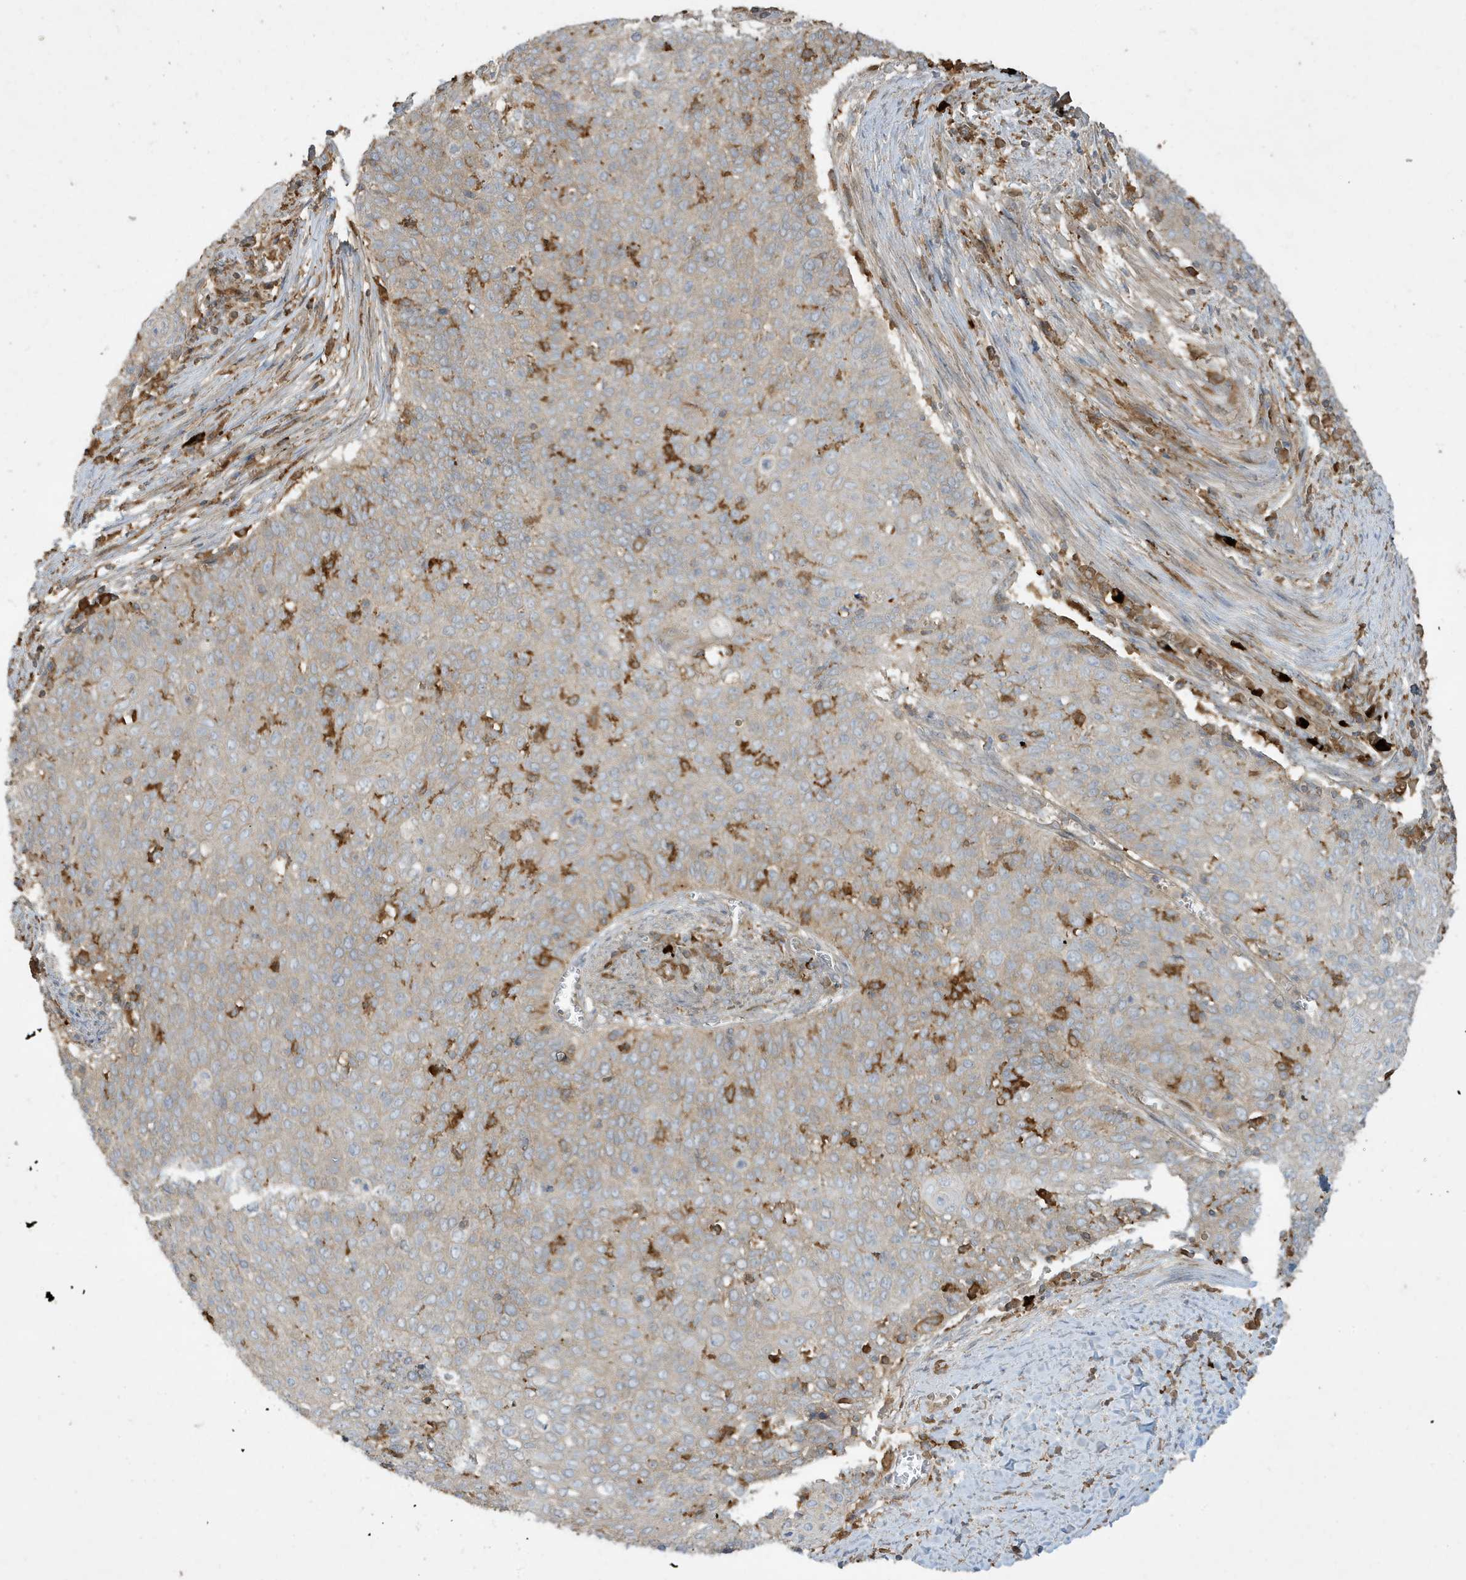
{"staining": {"intensity": "weak", "quantity": "<25%", "location": "cytoplasmic/membranous"}, "tissue": "cervical cancer", "cell_type": "Tumor cells", "image_type": "cancer", "snomed": [{"axis": "morphology", "description": "Squamous cell carcinoma, NOS"}, {"axis": "topography", "description": "Cervix"}], "caption": "This is a photomicrograph of IHC staining of cervical squamous cell carcinoma, which shows no staining in tumor cells.", "gene": "ABTB1", "patient": {"sex": "female", "age": 39}}